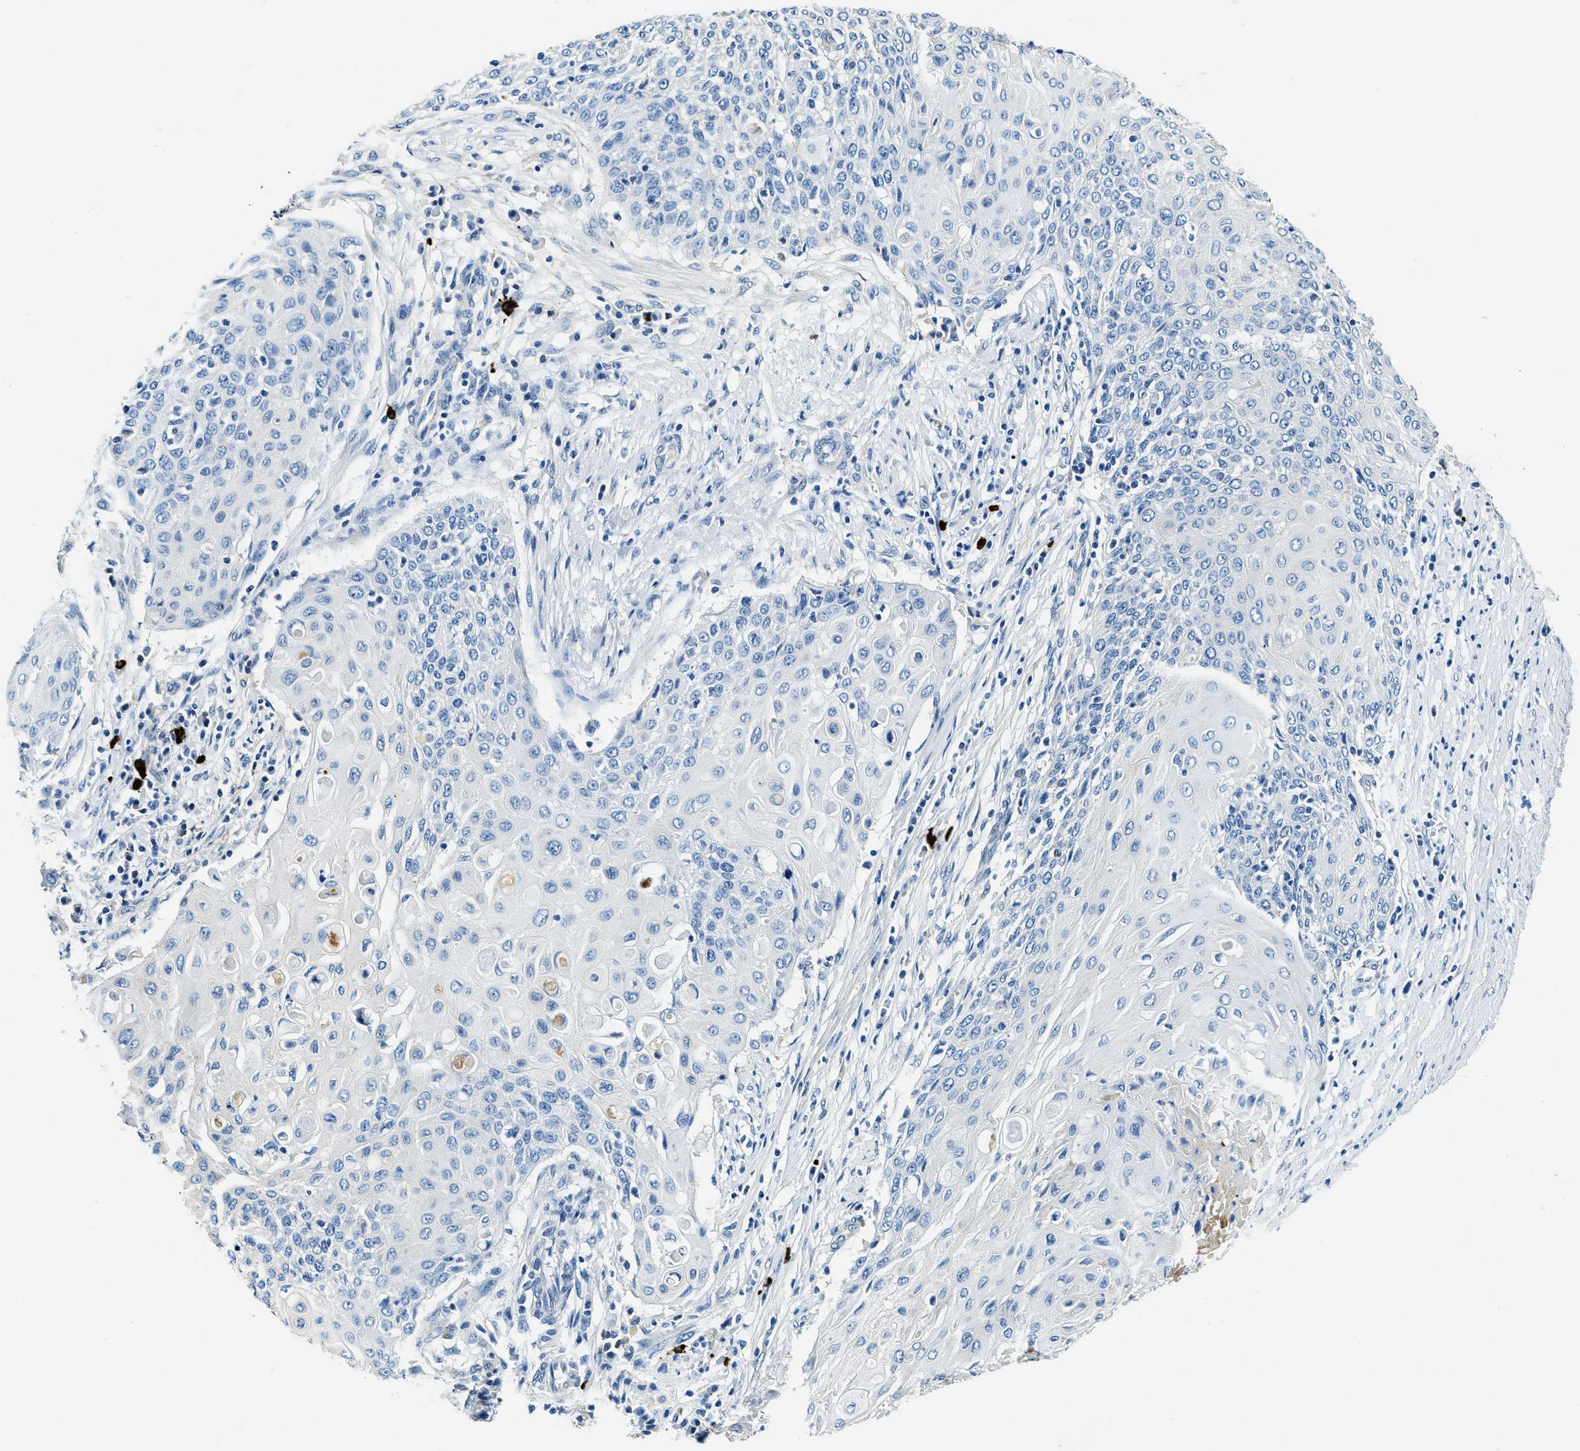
{"staining": {"intensity": "negative", "quantity": "none", "location": "none"}, "tissue": "cervical cancer", "cell_type": "Tumor cells", "image_type": "cancer", "snomed": [{"axis": "morphology", "description": "Squamous cell carcinoma, NOS"}, {"axis": "topography", "description": "Cervix"}], "caption": "The immunohistochemistry histopathology image has no significant expression in tumor cells of cervical squamous cell carcinoma tissue. (Immunohistochemistry (ihc), brightfield microscopy, high magnification).", "gene": "TMEM186", "patient": {"sex": "female", "age": 39}}